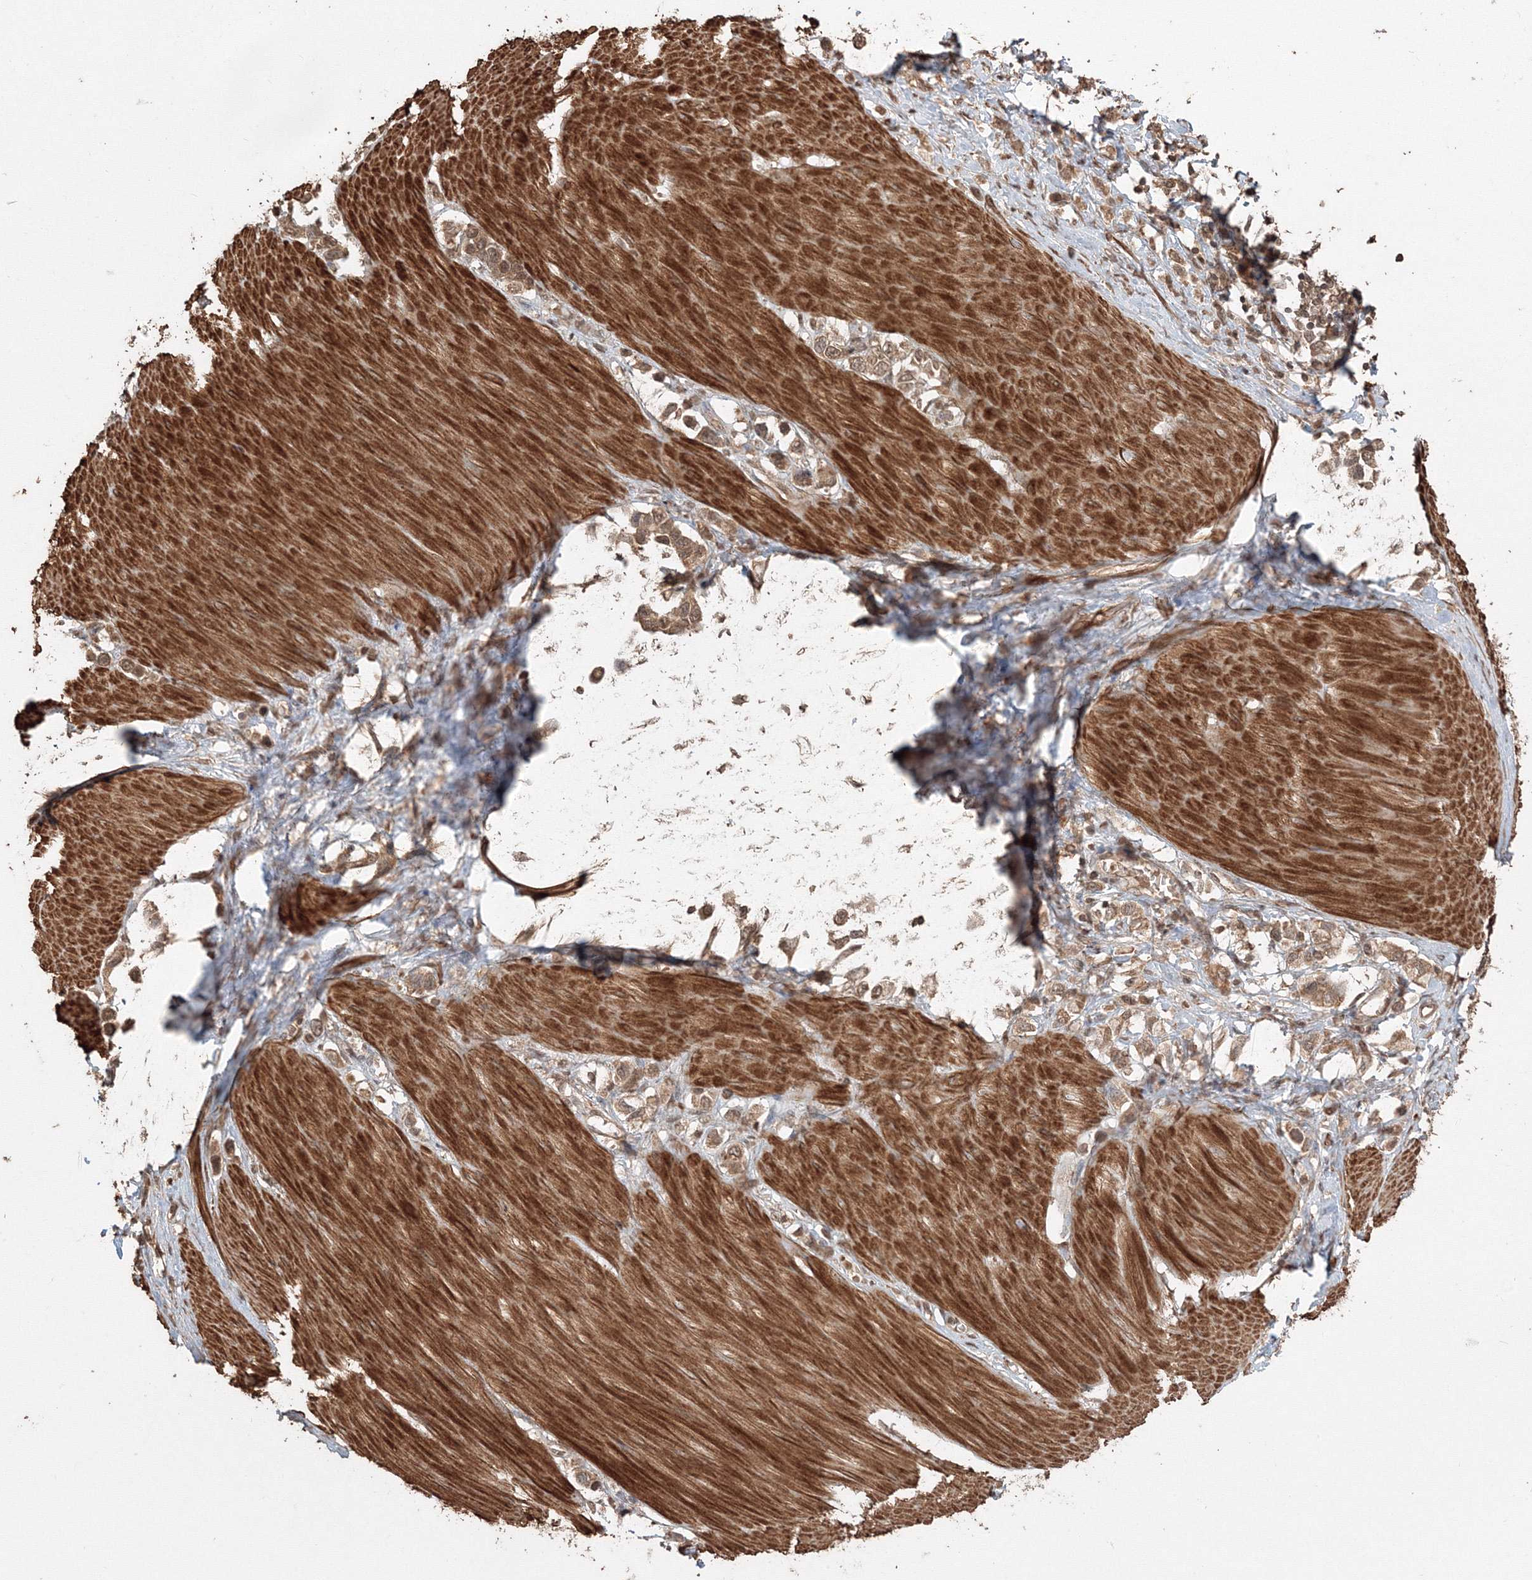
{"staining": {"intensity": "weak", "quantity": ">75%", "location": "cytoplasmic/membranous"}, "tissue": "stomach cancer", "cell_type": "Tumor cells", "image_type": "cancer", "snomed": [{"axis": "morphology", "description": "Adenocarcinoma, NOS"}, {"axis": "topography", "description": "Stomach"}], "caption": "Brown immunohistochemical staining in human stomach adenocarcinoma demonstrates weak cytoplasmic/membranous expression in approximately >75% of tumor cells.", "gene": "CCDC122", "patient": {"sex": "female", "age": 65}}